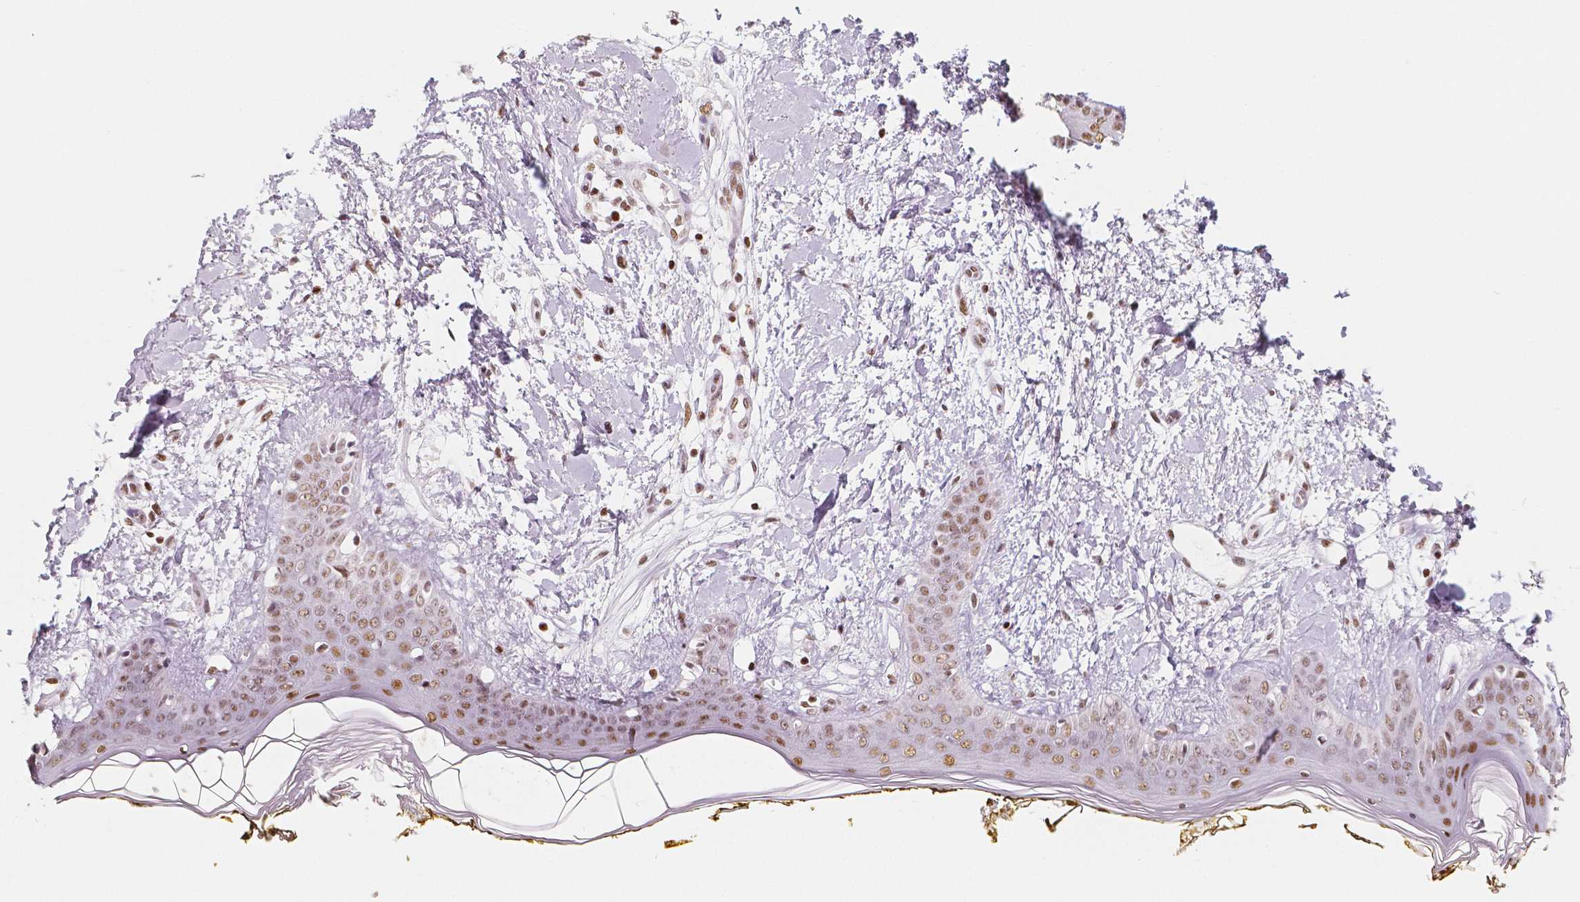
{"staining": {"intensity": "weak", "quantity": "25%-75%", "location": "cytoplasmic/membranous,nuclear"}, "tissue": "skin", "cell_type": "Fibroblasts", "image_type": "normal", "snomed": [{"axis": "morphology", "description": "Normal tissue, NOS"}, {"axis": "topography", "description": "Skin"}], "caption": "DAB (3,3'-diaminobenzidine) immunohistochemical staining of benign skin demonstrates weak cytoplasmic/membranous,nuclear protein expression in approximately 25%-75% of fibroblasts.", "gene": "HDAC1", "patient": {"sex": "female", "age": 34}}